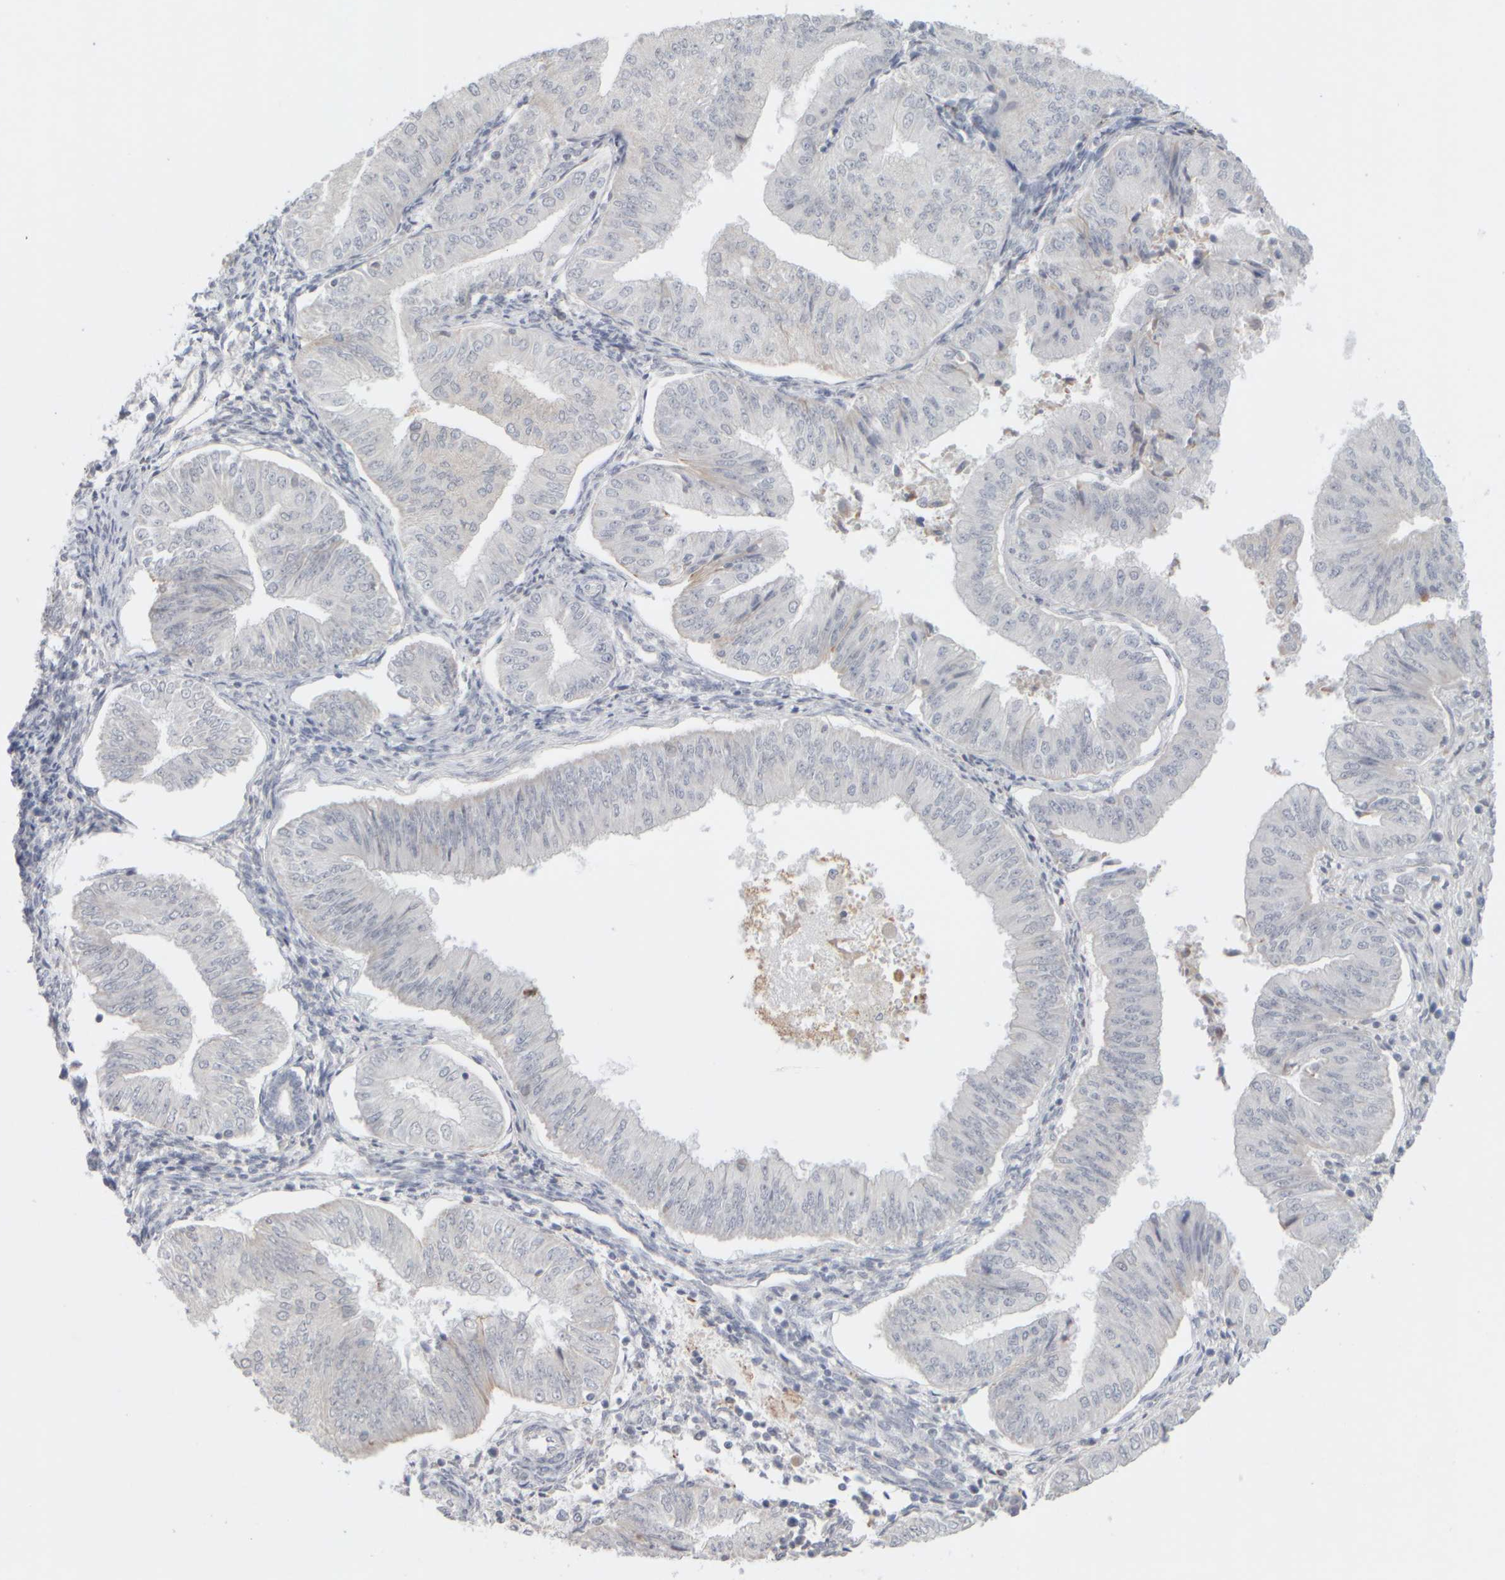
{"staining": {"intensity": "negative", "quantity": "none", "location": "none"}, "tissue": "endometrial cancer", "cell_type": "Tumor cells", "image_type": "cancer", "snomed": [{"axis": "morphology", "description": "Normal tissue, NOS"}, {"axis": "morphology", "description": "Adenocarcinoma, NOS"}, {"axis": "topography", "description": "Endometrium"}], "caption": "High power microscopy micrograph of an immunohistochemistry image of adenocarcinoma (endometrial), revealing no significant positivity in tumor cells.", "gene": "ZNF112", "patient": {"sex": "female", "age": 53}}